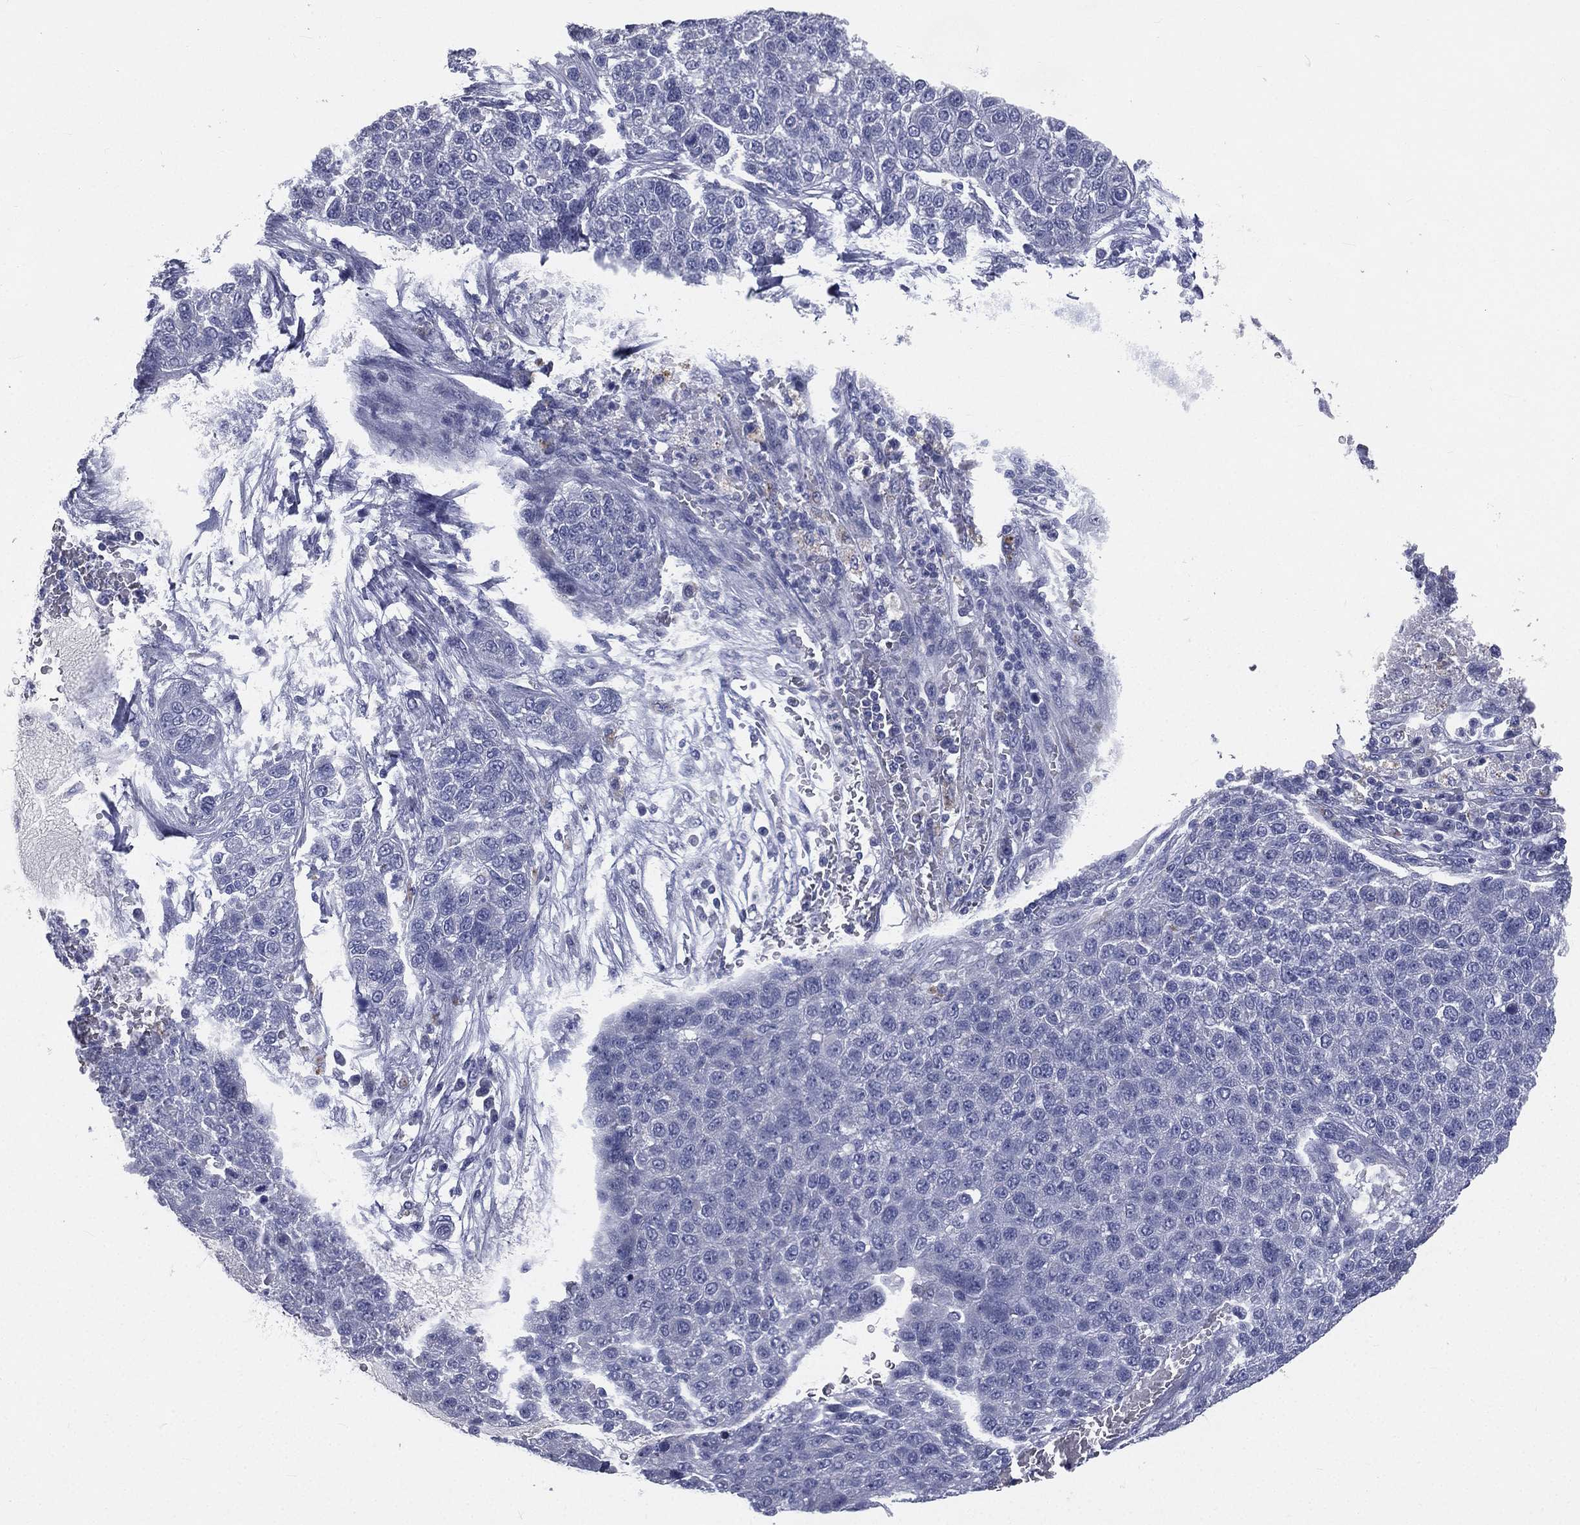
{"staining": {"intensity": "negative", "quantity": "none", "location": "none"}, "tissue": "pancreatic cancer", "cell_type": "Tumor cells", "image_type": "cancer", "snomed": [{"axis": "morphology", "description": "Adenocarcinoma, NOS"}, {"axis": "topography", "description": "Pancreas"}], "caption": "Immunohistochemical staining of human pancreatic cancer (adenocarcinoma) reveals no significant positivity in tumor cells.", "gene": "IFT27", "patient": {"sex": "female", "age": 61}}